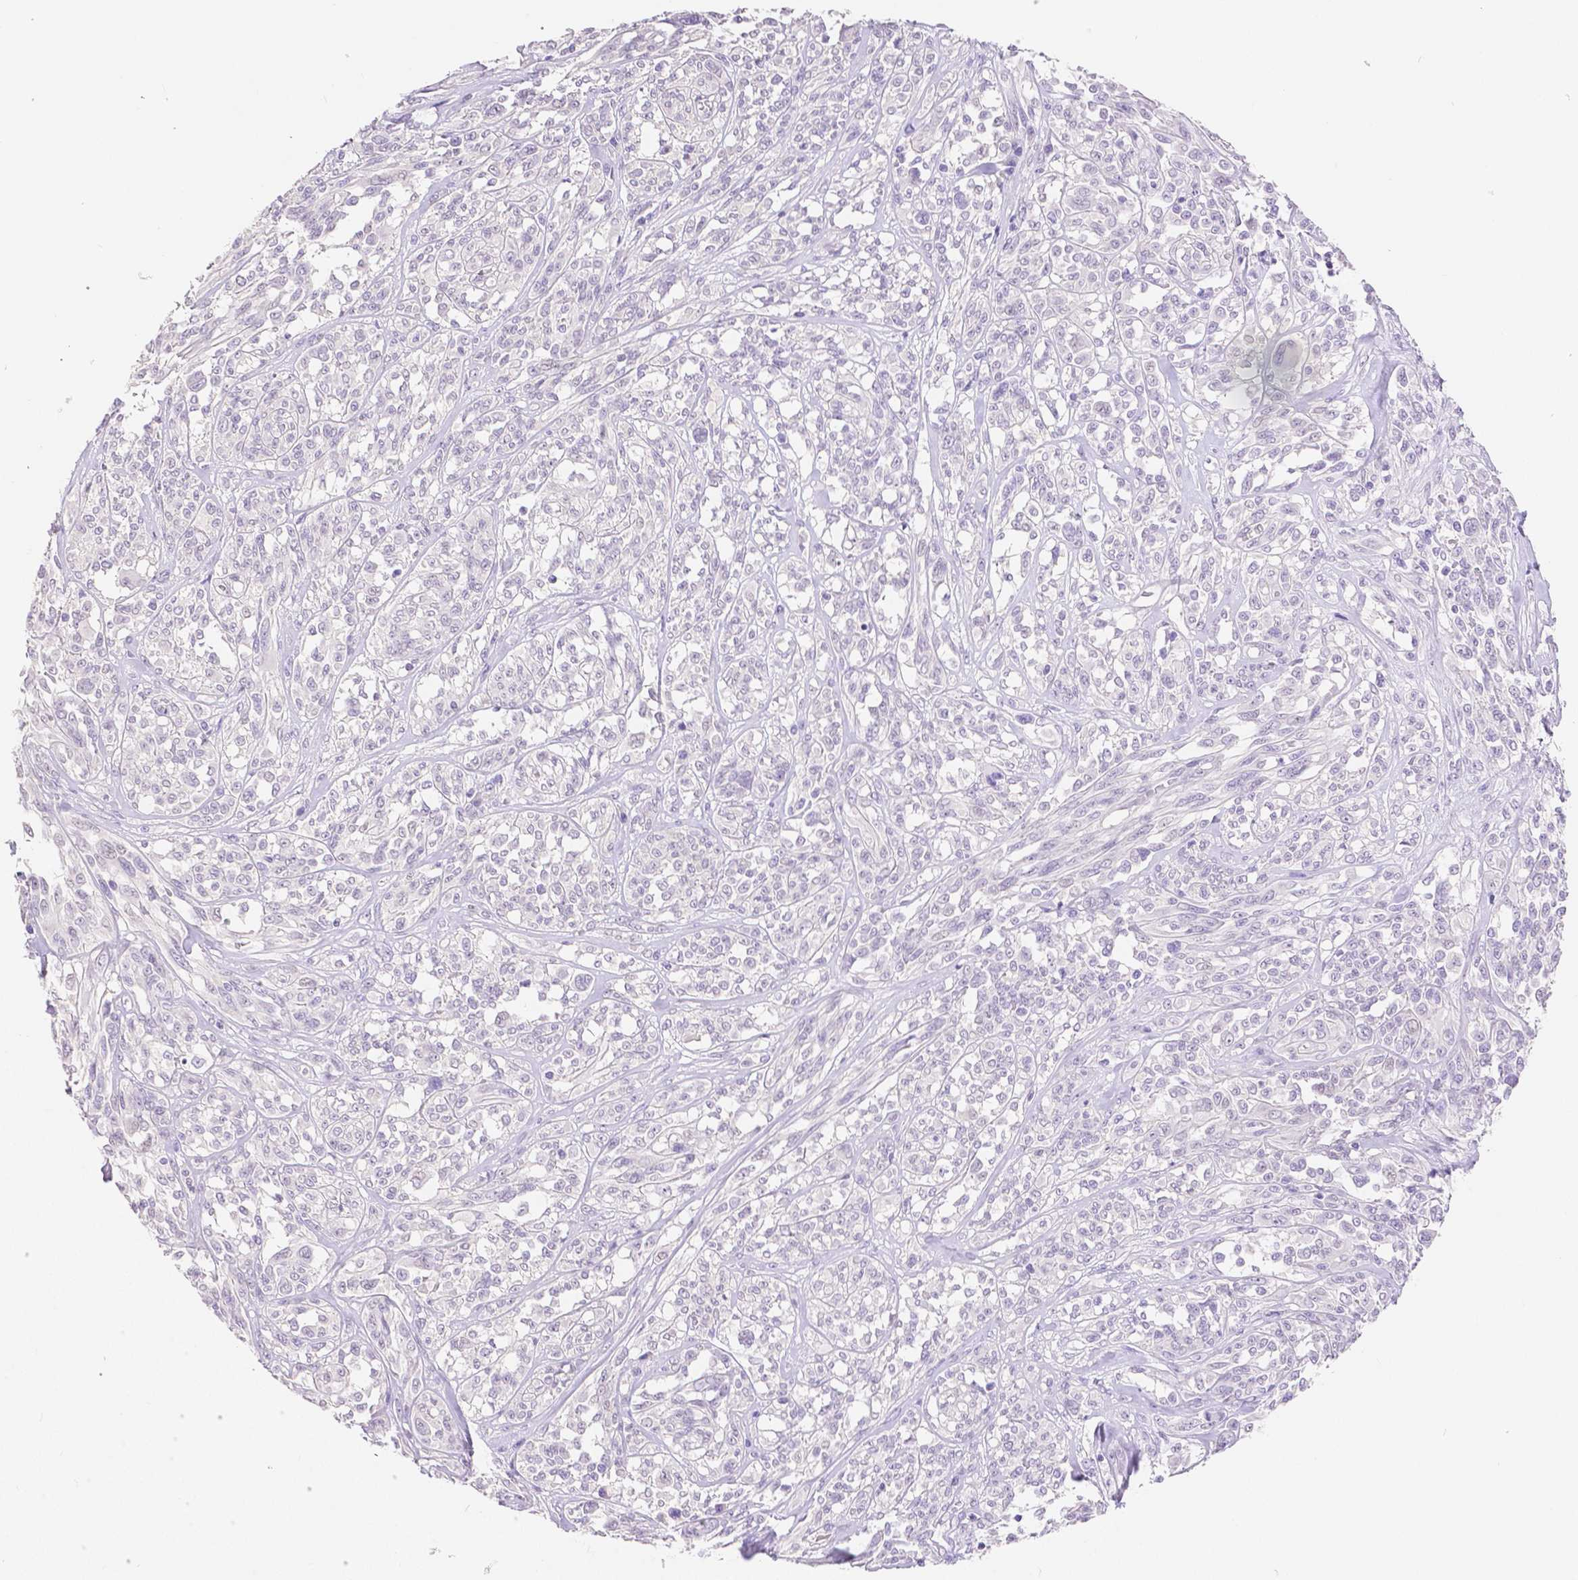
{"staining": {"intensity": "negative", "quantity": "none", "location": "none"}, "tissue": "melanoma", "cell_type": "Tumor cells", "image_type": "cancer", "snomed": [{"axis": "morphology", "description": "Malignant melanoma, NOS"}, {"axis": "topography", "description": "Skin"}], "caption": "Melanoma was stained to show a protein in brown. There is no significant positivity in tumor cells.", "gene": "HNF1B", "patient": {"sex": "female", "age": 91}}